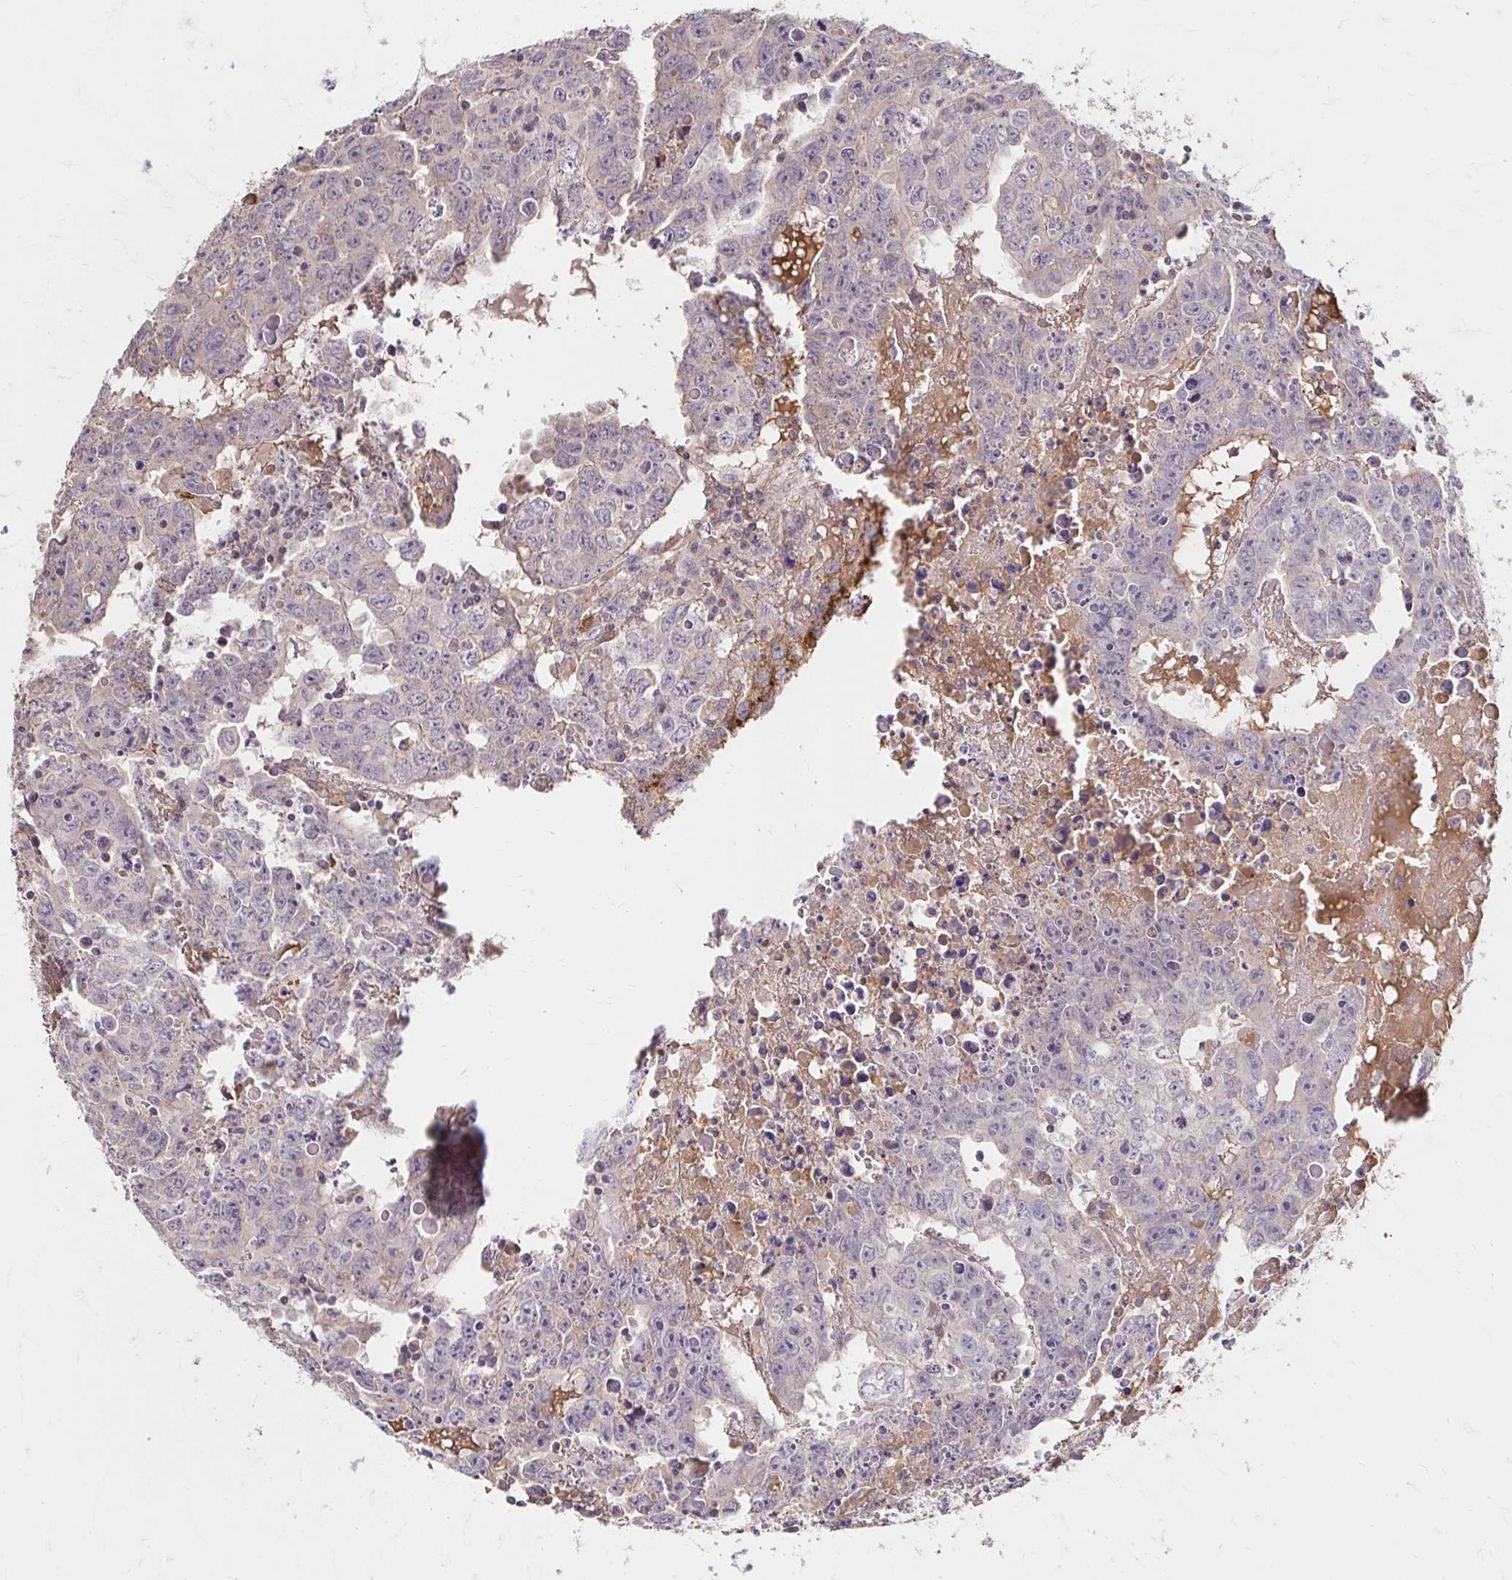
{"staining": {"intensity": "moderate", "quantity": "<25%", "location": "cytoplasmic/membranous"}, "tissue": "testis cancer", "cell_type": "Tumor cells", "image_type": "cancer", "snomed": [{"axis": "morphology", "description": "Carcinoma, Embryonal, NOS"}, {"axis": "topography", "description": "Testis"}], "caption": "Immunohistochemistry (IHC) (DAB) staining of embryonal carcinoma (testis) exhibits moderate cytoplasmic/membranous protein staining in about <25% of tumor cells.", "gene": "HMGCS2", "patient": {"sex": "male", "age": 22}}